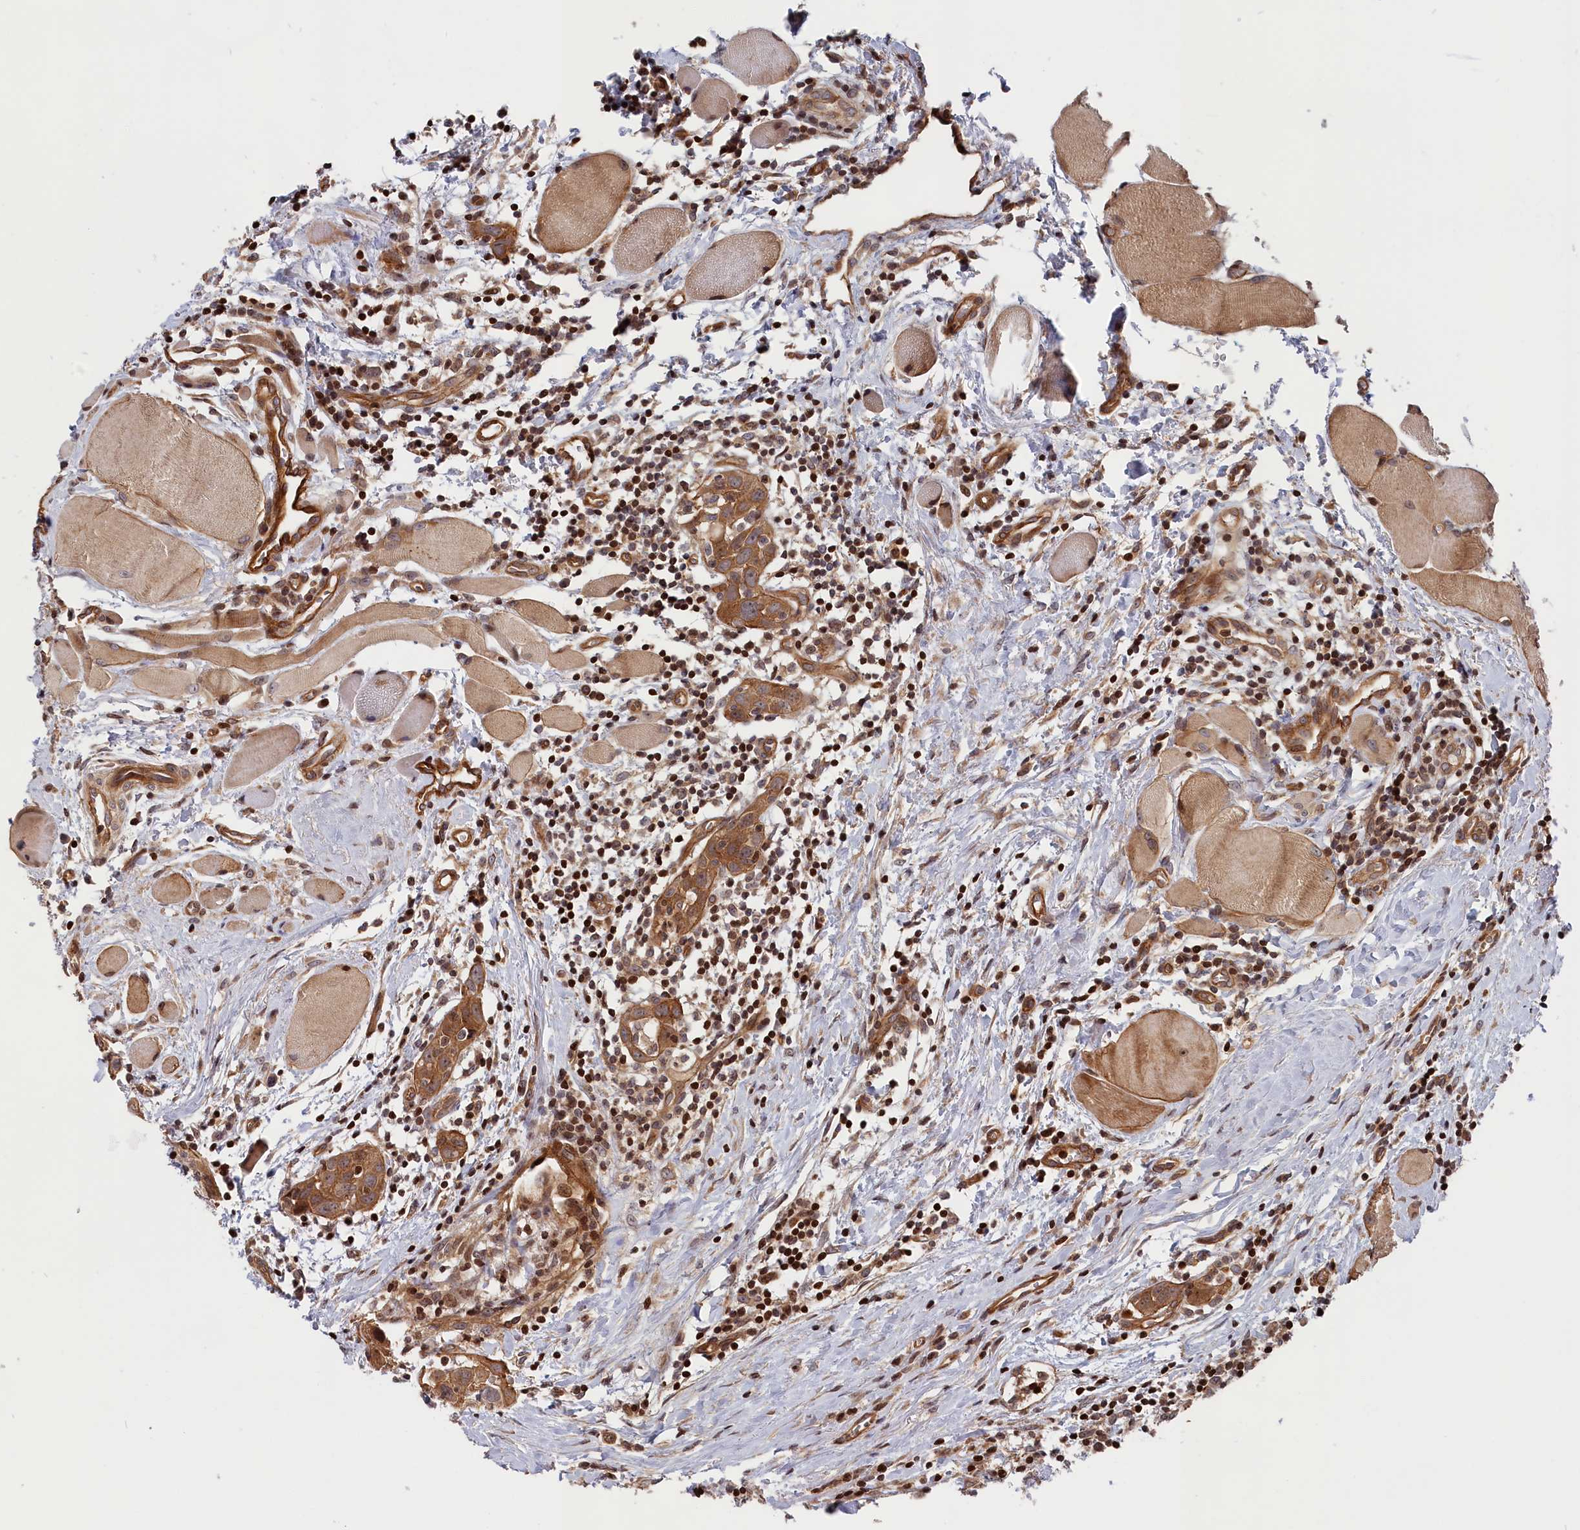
{"staining": {"intensity": "moderate", "quantity": ">75%", "location": "cytoplasmic/membranous"}, "tissue": "head and neck cancer", "cell_type": "Tumor cells", "image_type": "cancer", "snomed": [{"axis": "morphology", "description": "Squamous cell carcinoma, NOS"}, {"axis": "topography", "description": "Oral tissue"}, {"axis": "topography", "description": "Head-Neck"}], "caption": "High-power microscopy captured an IHC image of squamous cell carcinoma (head and neck), revealing moderate cytoplasmic/membranous positivity in about >75% of tumor cells. (DAB IHC, brown staining for protein, blue staining for nuclei).", "gene": "CEP44", "patient": {"sex": "female", "age": 50}}